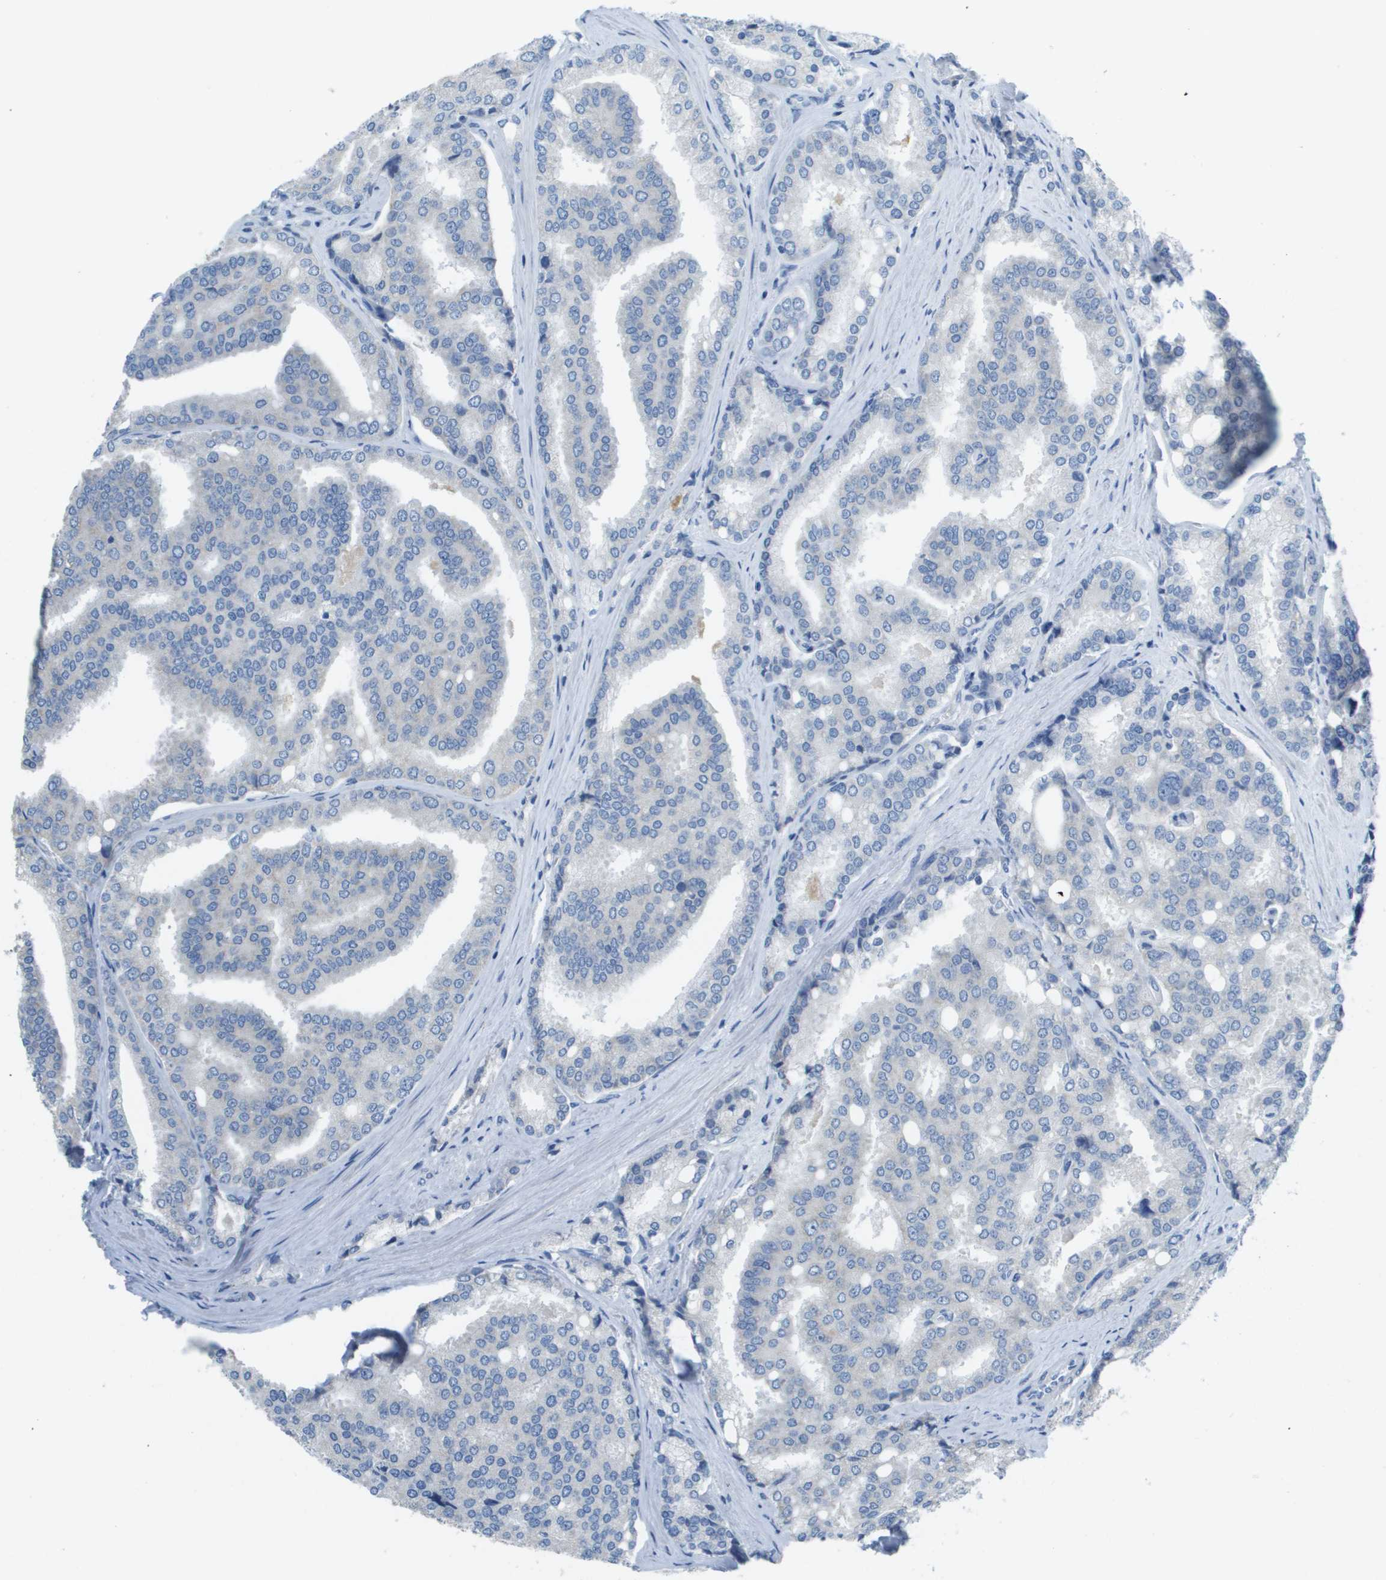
{"staining": {"intensity": "negative", "quantity": "none", "location": "none"}, "tissue": "prostate cancer", "cell_type": "Tumor cells", "image_type": "cancer", "snomed": [{"axis": "morphology", "description": "Adenocarcinoma, High grade"}, {"axis": "topography", "description": "Prostate"}], "caption": "DAB immunohistochemical staining of adenocarcinoma (high-grade) (prostate) exhibits no significant staining in tumor cells.", "gene": "PTGDR2", "patient": {"sex": "male", "age": 50}}